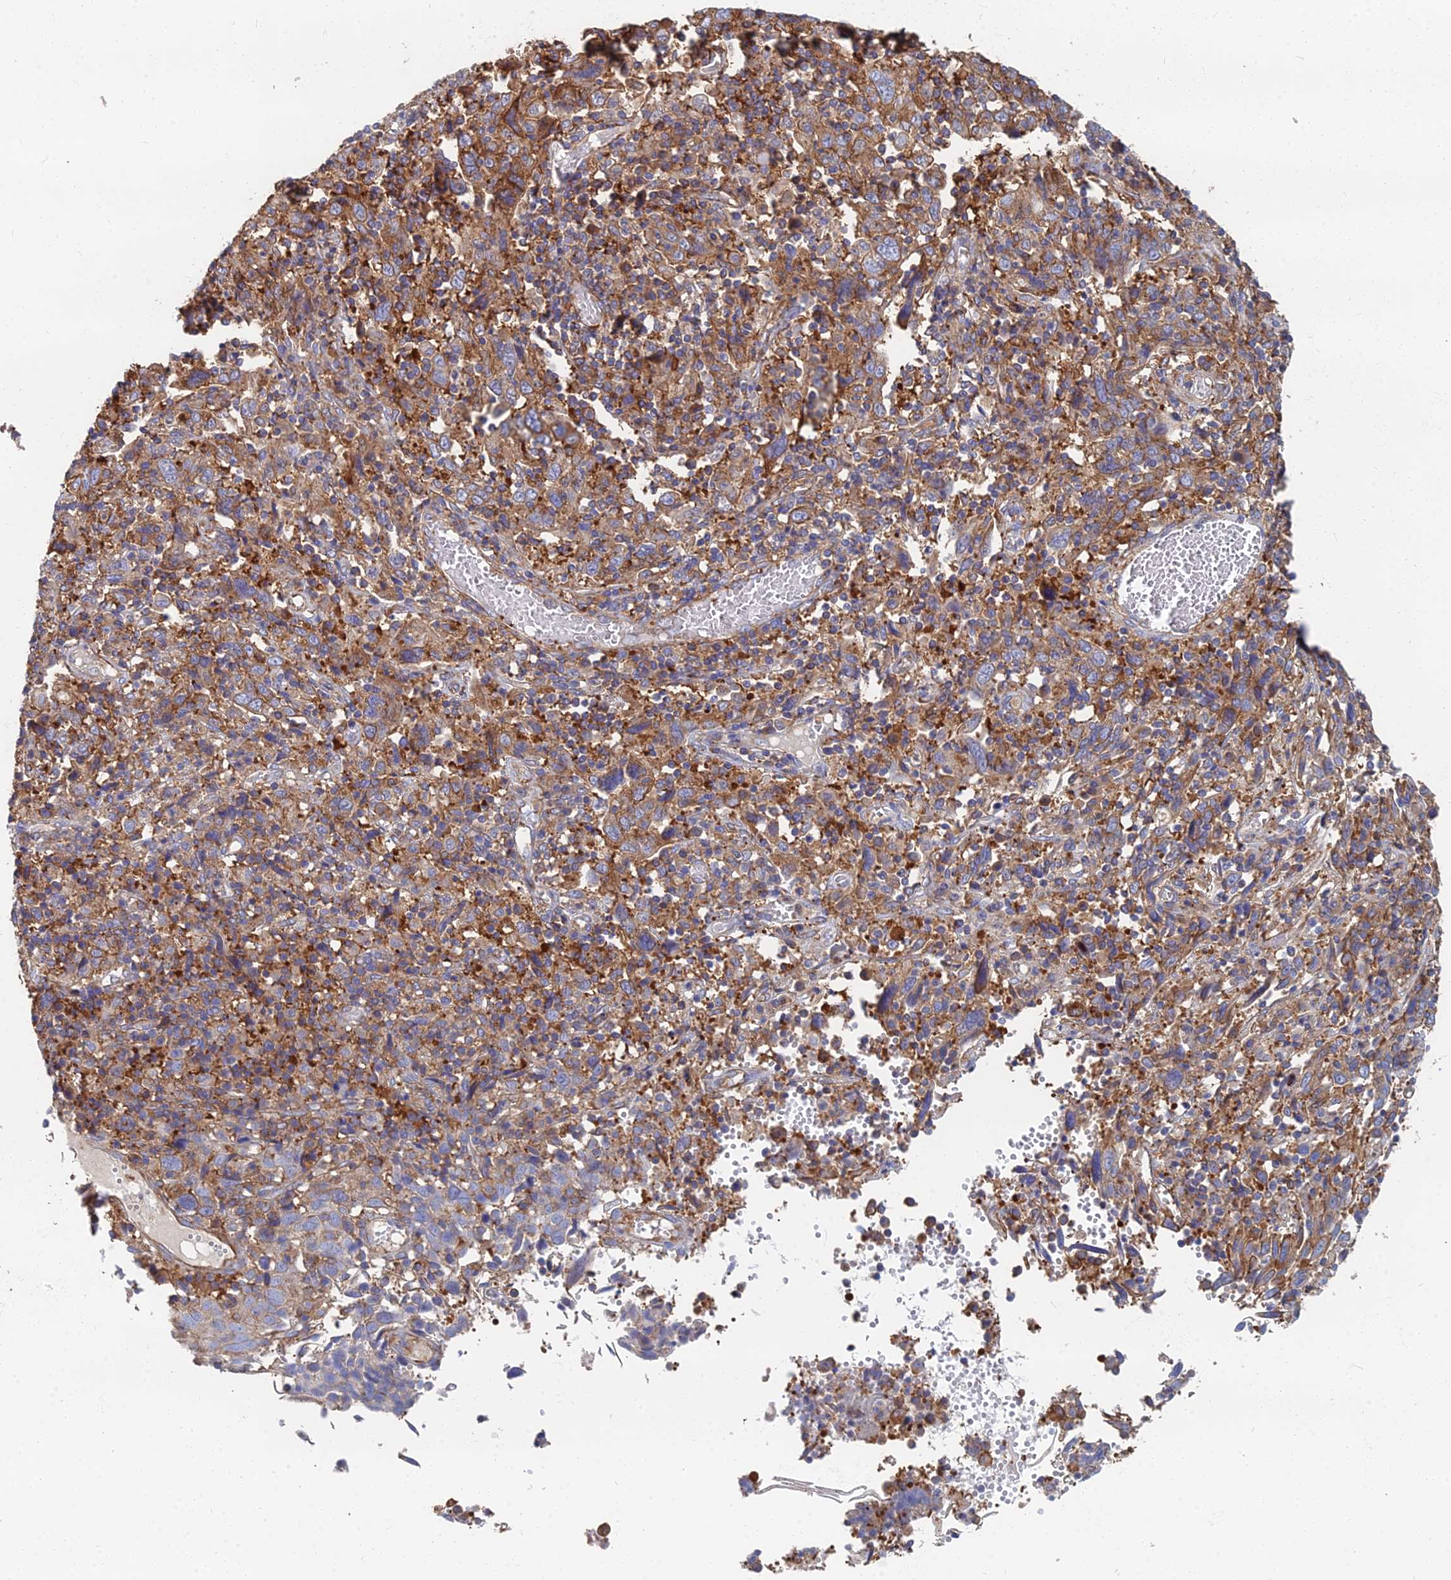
{"staining": {"intensity": "moderate", "quantity": ">75%", "location": "cytoplasmic/membranous"}, "tissue": "cervical cancer", "cell_type": "Tumor cells", "image_type": "cancer", "snomed": [{"axis": "morphology", "description": "Squamous cell carcinoma, NOS"}, {"axis": "topography", "description": "Cervix"}], "caption": "Cervical squamous cell carcinoma was stained to show a protein in brown. There is medium levels of moderate cytoplasmic/membranous positivity in about >75% of tumor cells. The staining is performed using DAB (3,3'-diaminobenzidine) brown chromogen to label protein expression. The nuclei are counter-stained blue using hematoxylin.", "gene": "GPR42", "patient": {"sex": "female", "age": 46}}